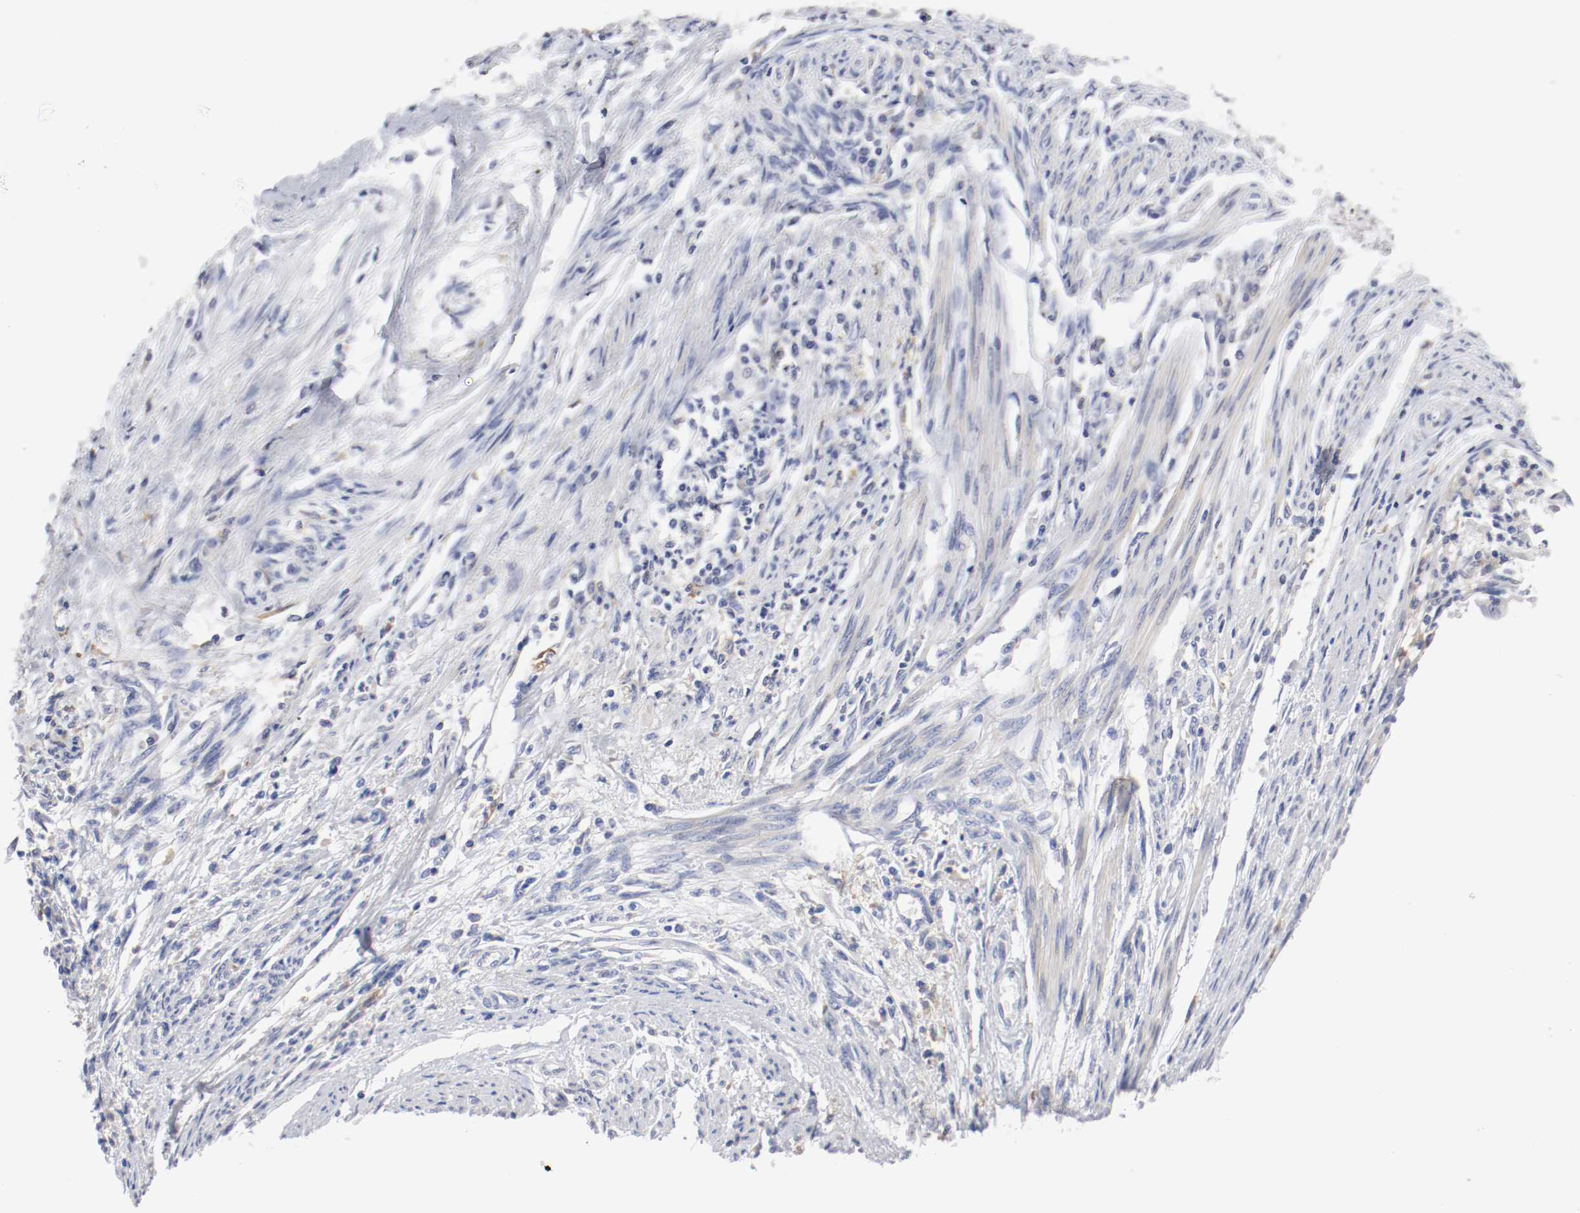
{"staining": {"intensity": "negative", "quantity": "none", "location": "none"}, "tissue": "endometrial cancer", "cell_type": "Tumor cells", "image_type": "cancer", "snomed": [{"axis": "morphology", "description": "Adenocarcinoma, NOS"}, {"axis": "topography", "description": "Endometrium"}], "caption": "Immunohistochemistry (IHC) micrograph of neoplastic tissue: endometrial cancer (adenocarcinoma) stained with DAB demonstrates no significant protein expression in tumor cells.", "gene": "FGFBP1", "patient": {"sex": "female", "age": 79}}